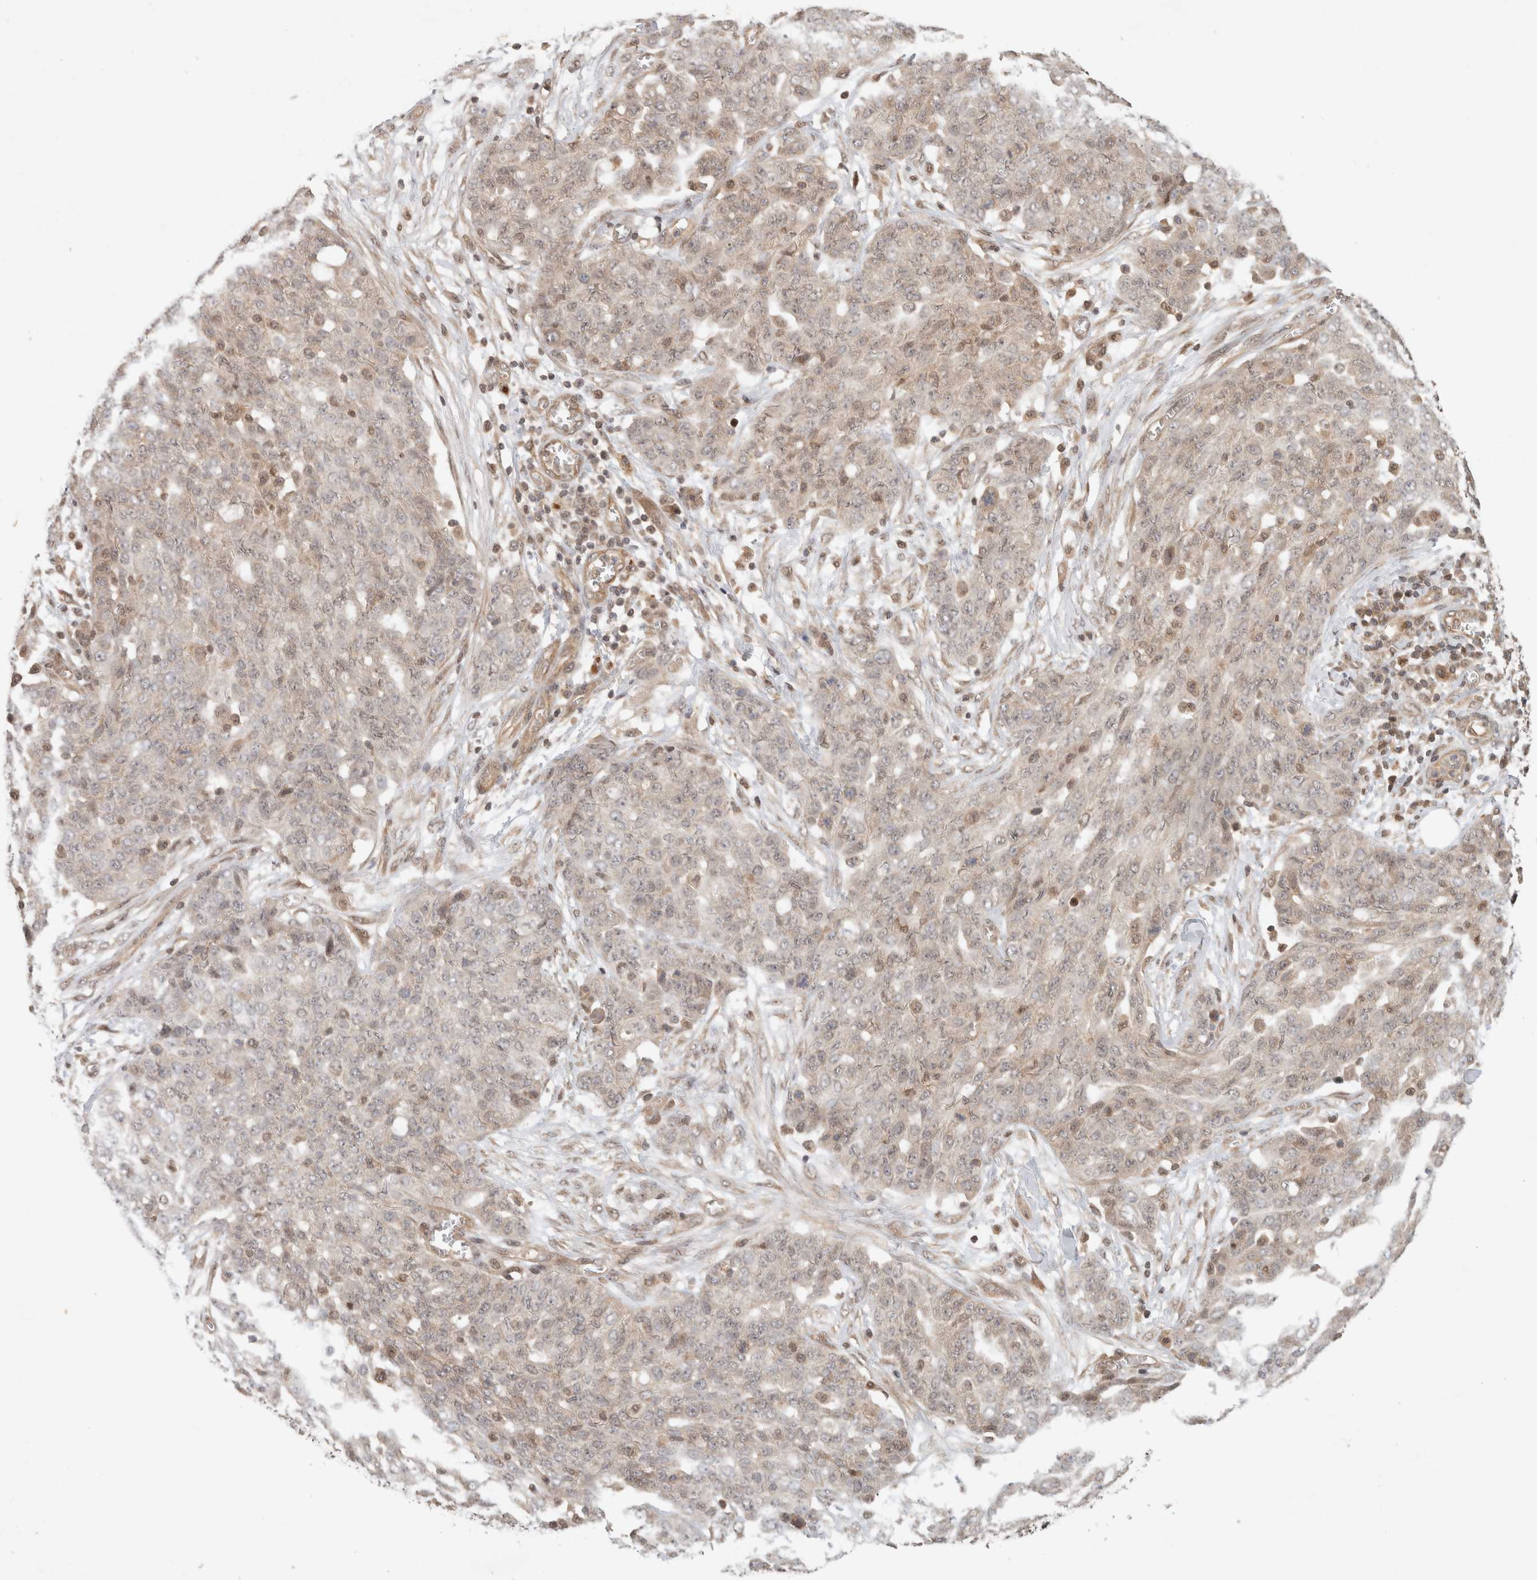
{"staining": {"intensity": "weak", "quantity": "25%-75%", "location": "cytoplasmic/membranous,nuclear"}, "tissue": "ovarian cancer", "cell_type": "Tumor cells", "image_type": "cancer", "snomed": [{"axis": "morphology", "description": "Cystadenocarcinoma, serous, NOS"}, {"axis": "topography", "description": "Soft tissue"}, {"axis": "topography", "description": "Ovary"}], "caption": "About 25%-75% of tumor cells in human ovarian cancer display weak cytoplasmic/membranous and nuclear protein expression as visualized by brown immunohistochemical staining.", "gene": "CAAP1", "patient": {"sex": "female", "age": 57}}